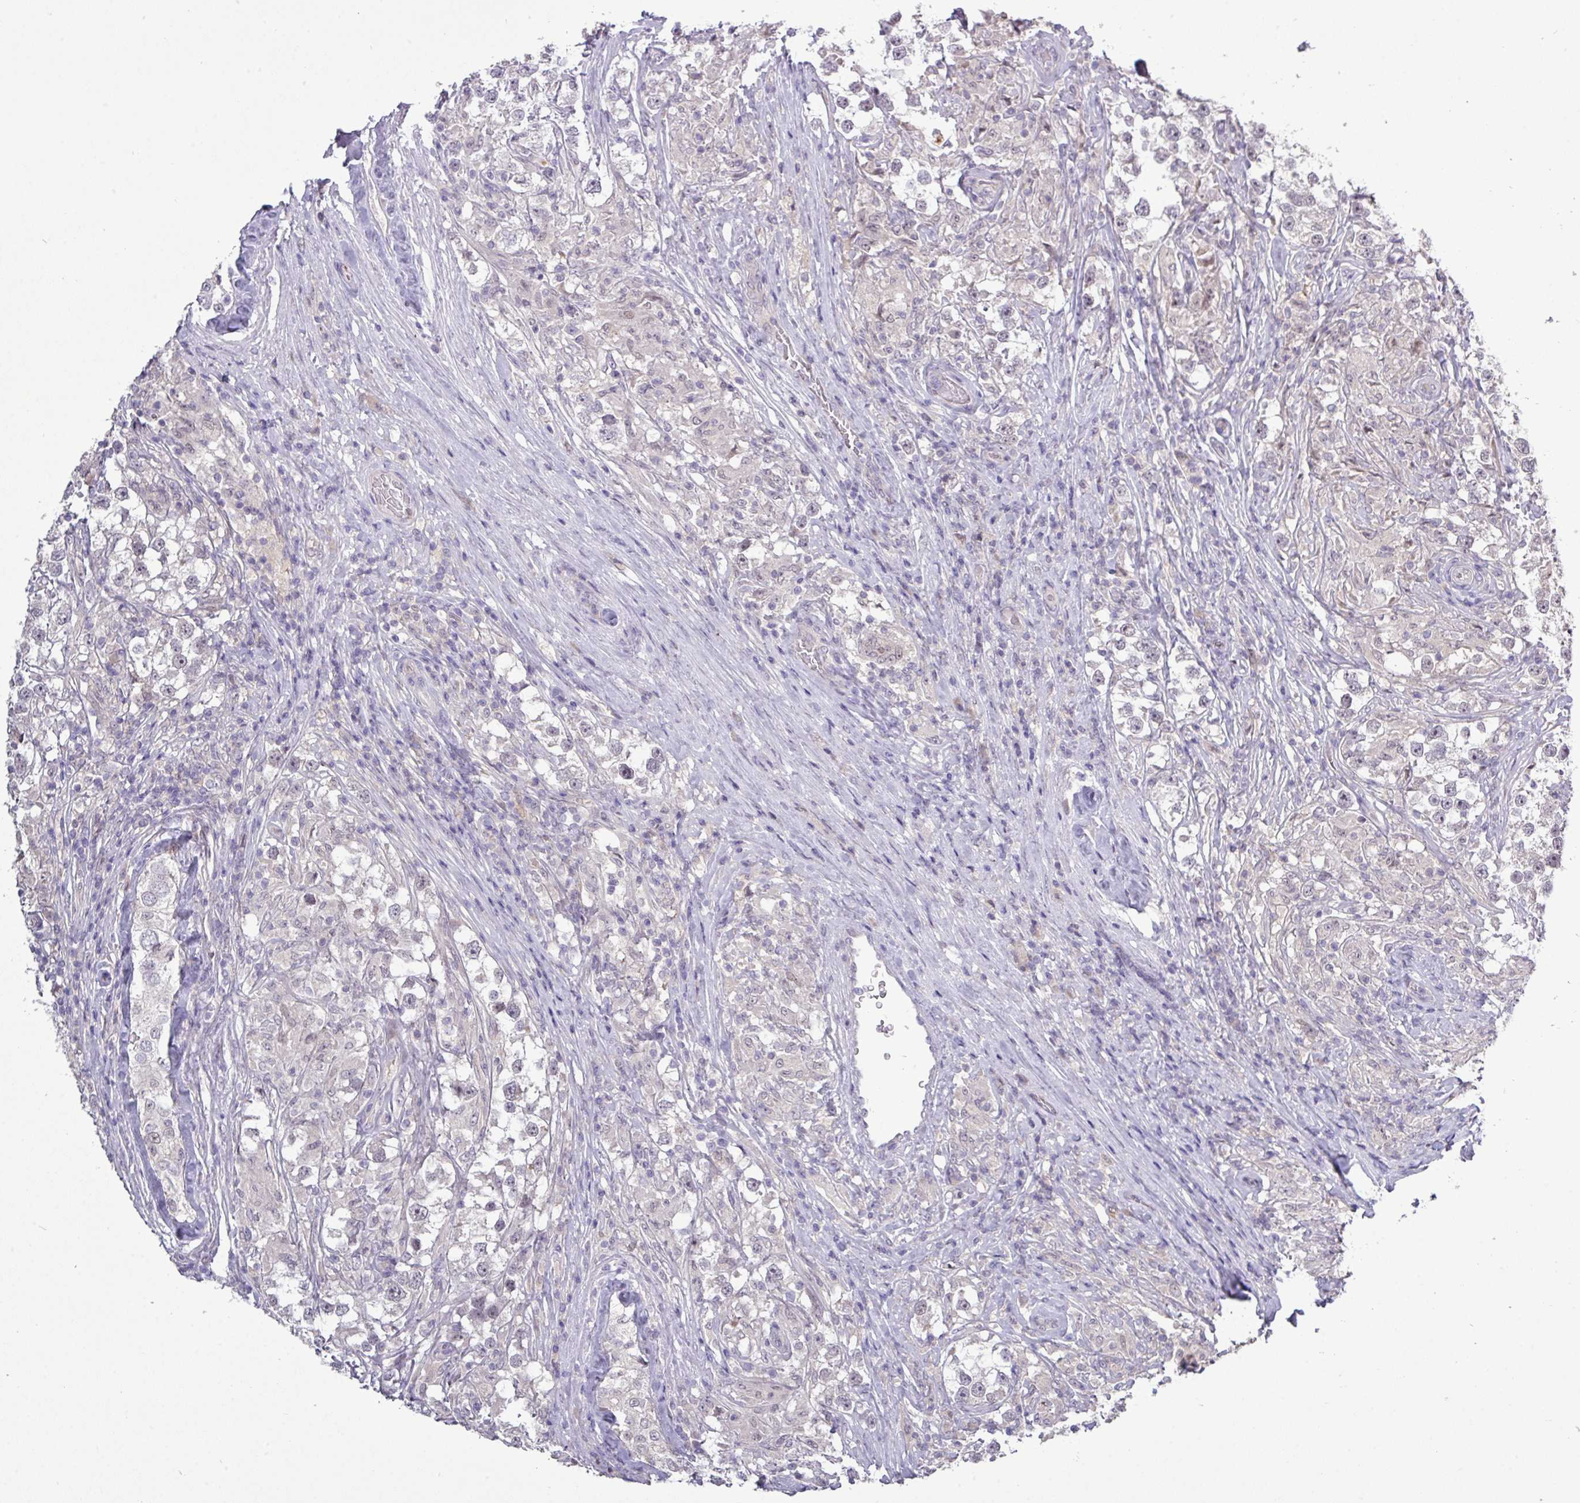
{"staining": {"intensity": "negative", "quantity": "none", "location": "none"}, "tissue": "testis cancer", "cell_type": "Tumor cells", "image_type": "cancer", "snomed": [{"axis": "morphology", "description": "Seminoma, NOS"}, {"axis": "topography", "description": "Testis"}], "caption": "This is an immunohistochemistry photomicrograph of seminoma (testis). There is no expression in tumor cells.", "gene": "RIPPLY1", "patient": {"sex": "male", "age": 46}}